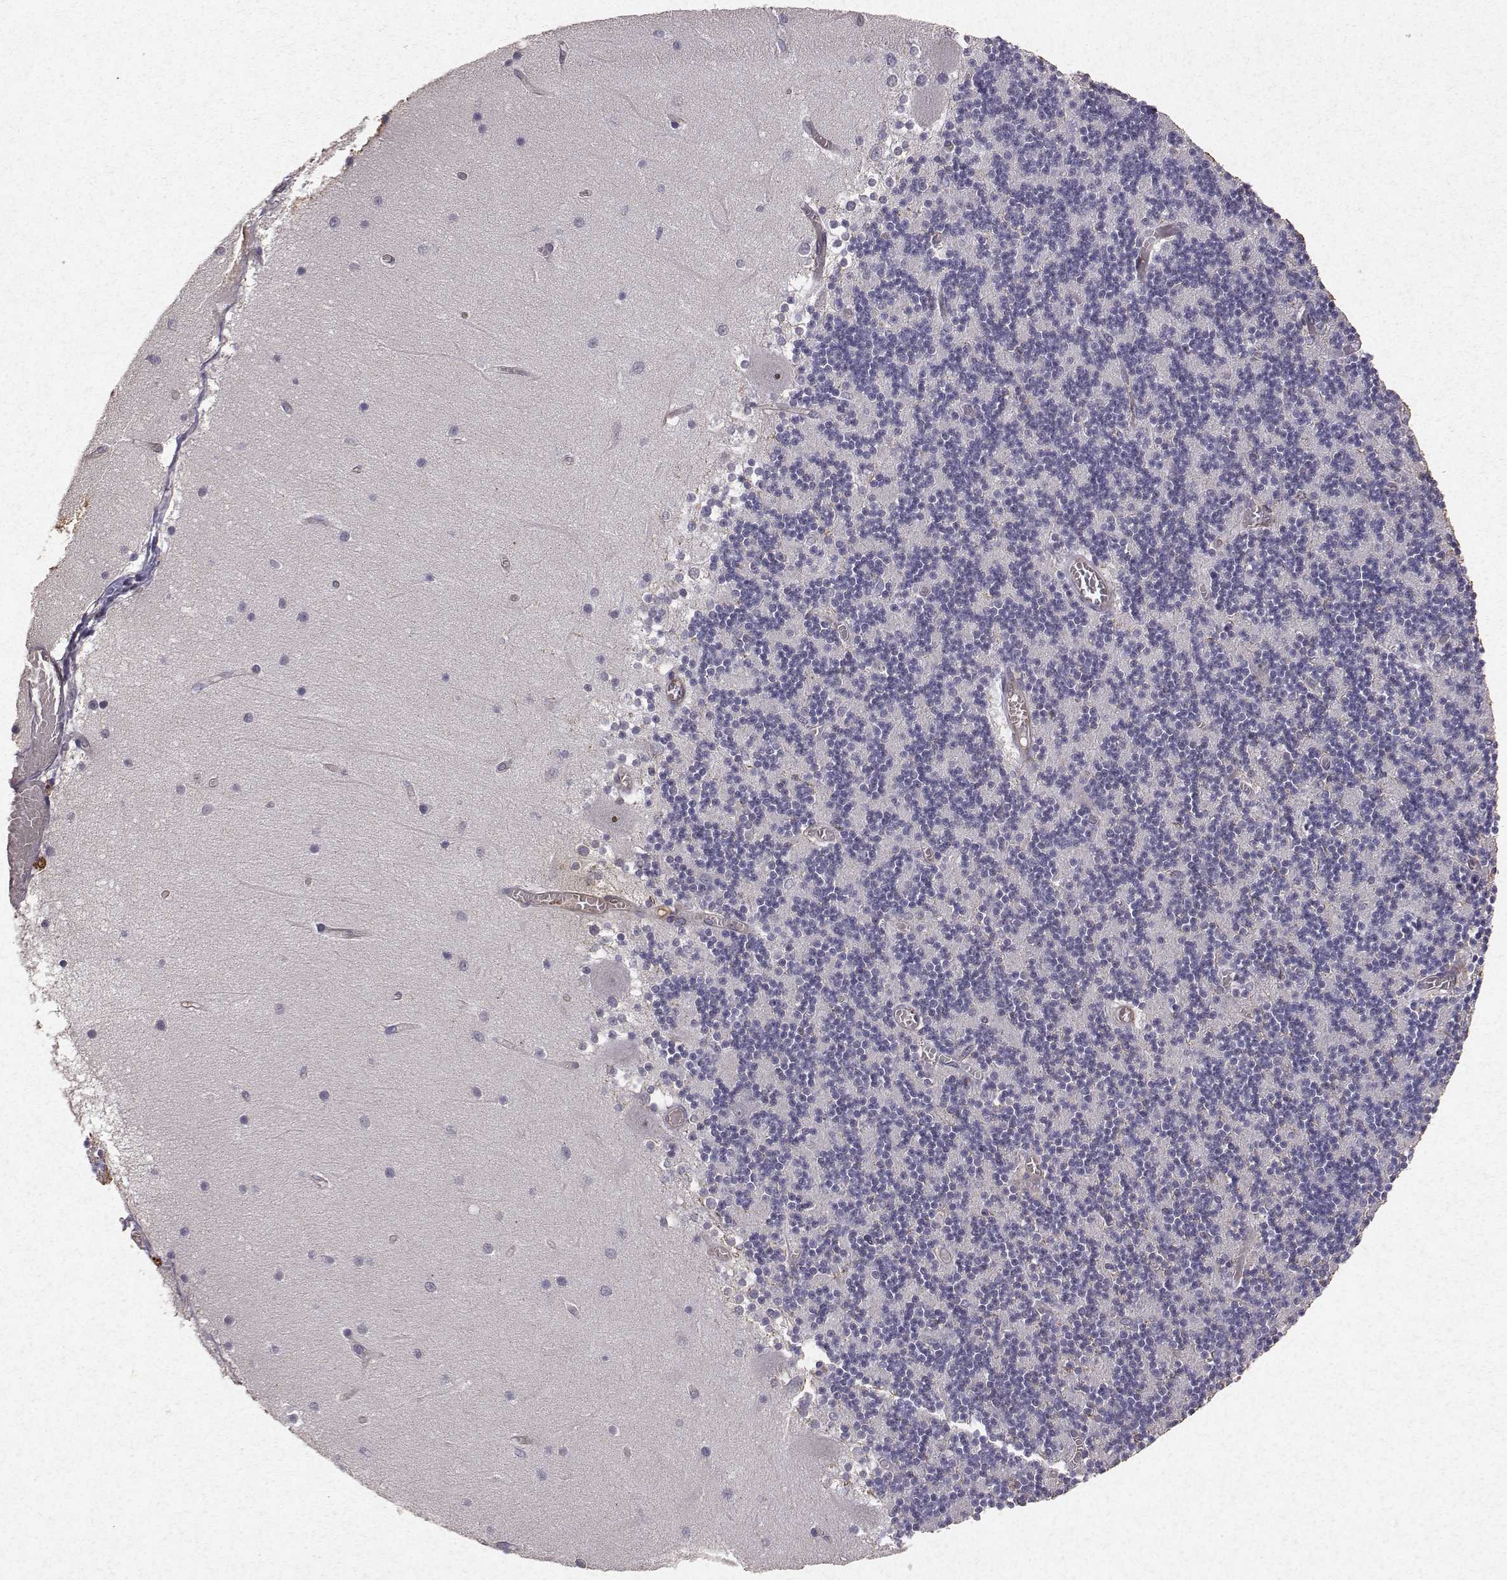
{"staining": {"intensity": "negative", "quantity": "none", "location": "none"}, "tissue": "cerebellum", "cell_type": "Cells in granular layer", "image_type": "normal", "snomed": [{"axis": "morphology", "description": "Normal tissue, NOS"}, {"axis": "topography", "description": "Cerebellum"}], "caption": "Immunohistochemical staining of benign human cerebellum reveals no significant staining in cells in granular layer.", "gene": "PTPRG", "patient": {"sex": "female", "age": 28}}